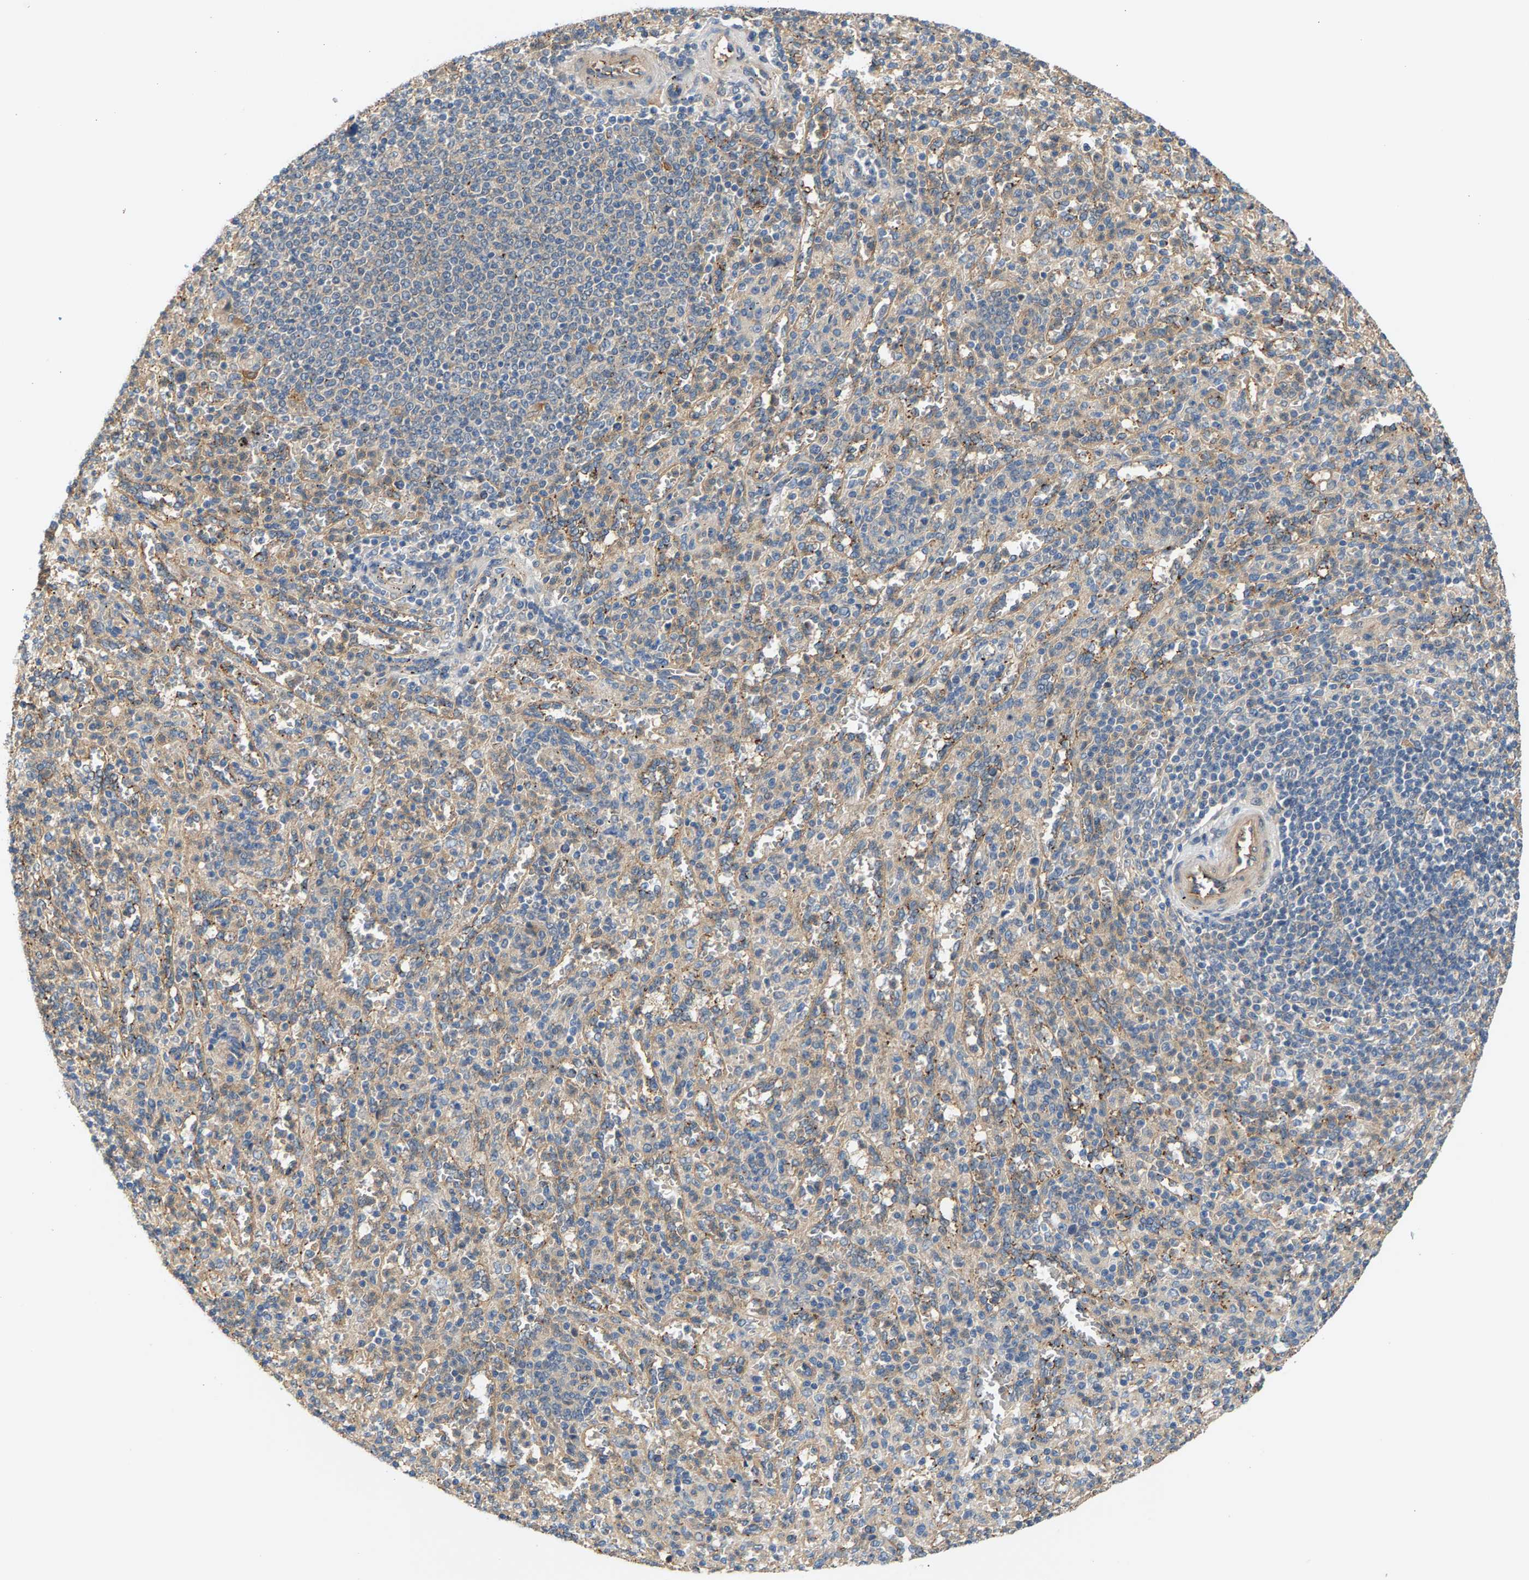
{"staining": {"intensity": "moderate", "quantity": "<25%", "location": "cytoplasmic/membranous"}, "tissue": "spleen", "cell_type": "Cells in red pulp", "image_type": "normal", "snomed": [{"axis": "morphology", "description": "Normal tissue, NOS"}, {"axis": "topography", "description": "Spleen"}], "caption": "DAB (3,3'-diaminobenzidine) immunohistochemical staining of normal human spleen shows moderate cytoplasmic/membranous protein staining in approximately <25% of cells in red pulp.", "gene": "KRTAP27", "patient": {"sex": "male", "age": 36}}